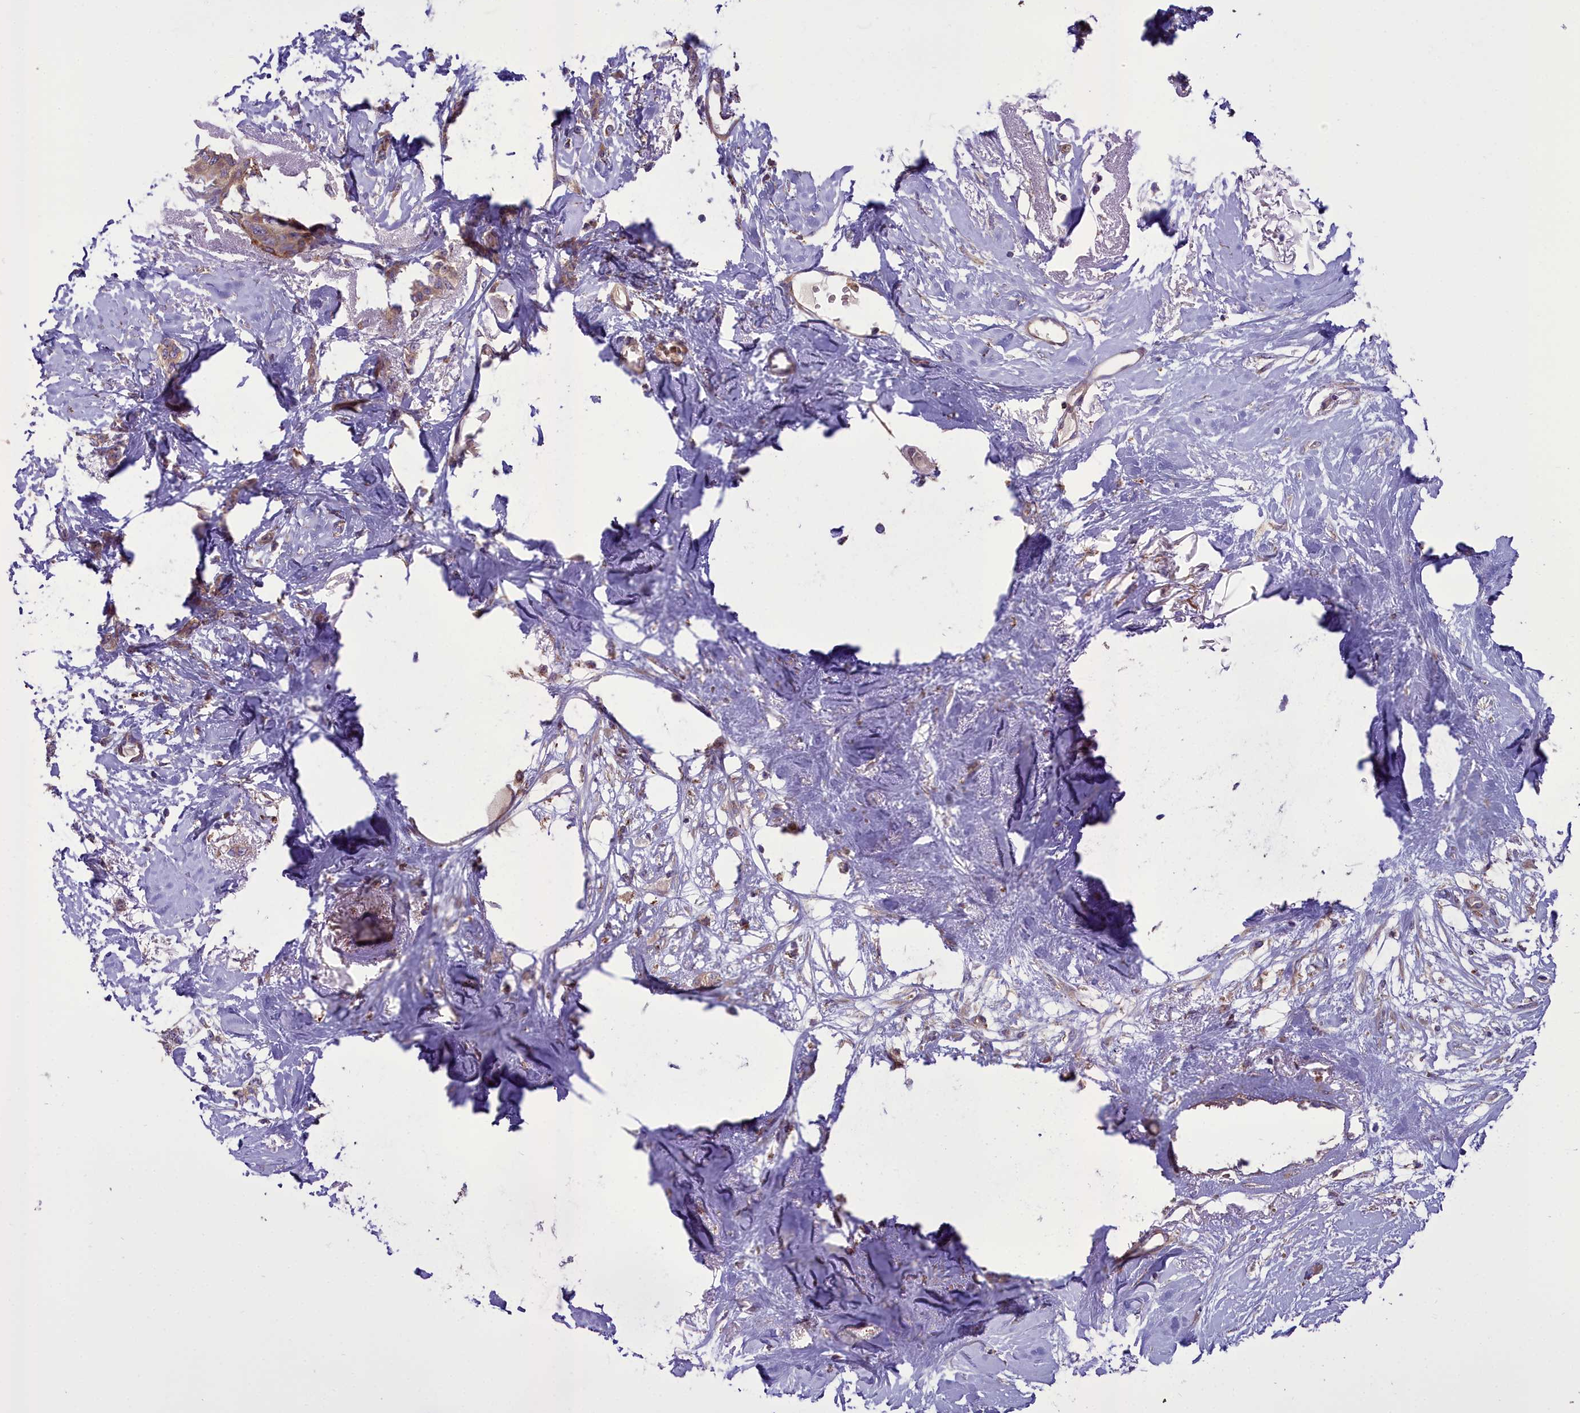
{"staining": {"intensity": "weak", "quantity": ">75%", "location": "cytoplasmic/membranous"}, "tissue": "breast cancer", "cell_type": "Tumor cells", "image_type": "cancer", "snomed": [{"axis": "morphology", "description": "Duct carcinoma"}, {"axis": "topography", "description": "Breast"}], "caption": "IHC image of breast cancer (invasive ductal carcinoma) stained for a protein (brown), which displays low levels of weak cytoplasmic/membranous positivity in approximately >75% of tumor cells.", "gene": "TBC1D24", "patient": {"sex": "female", "age": 72}}